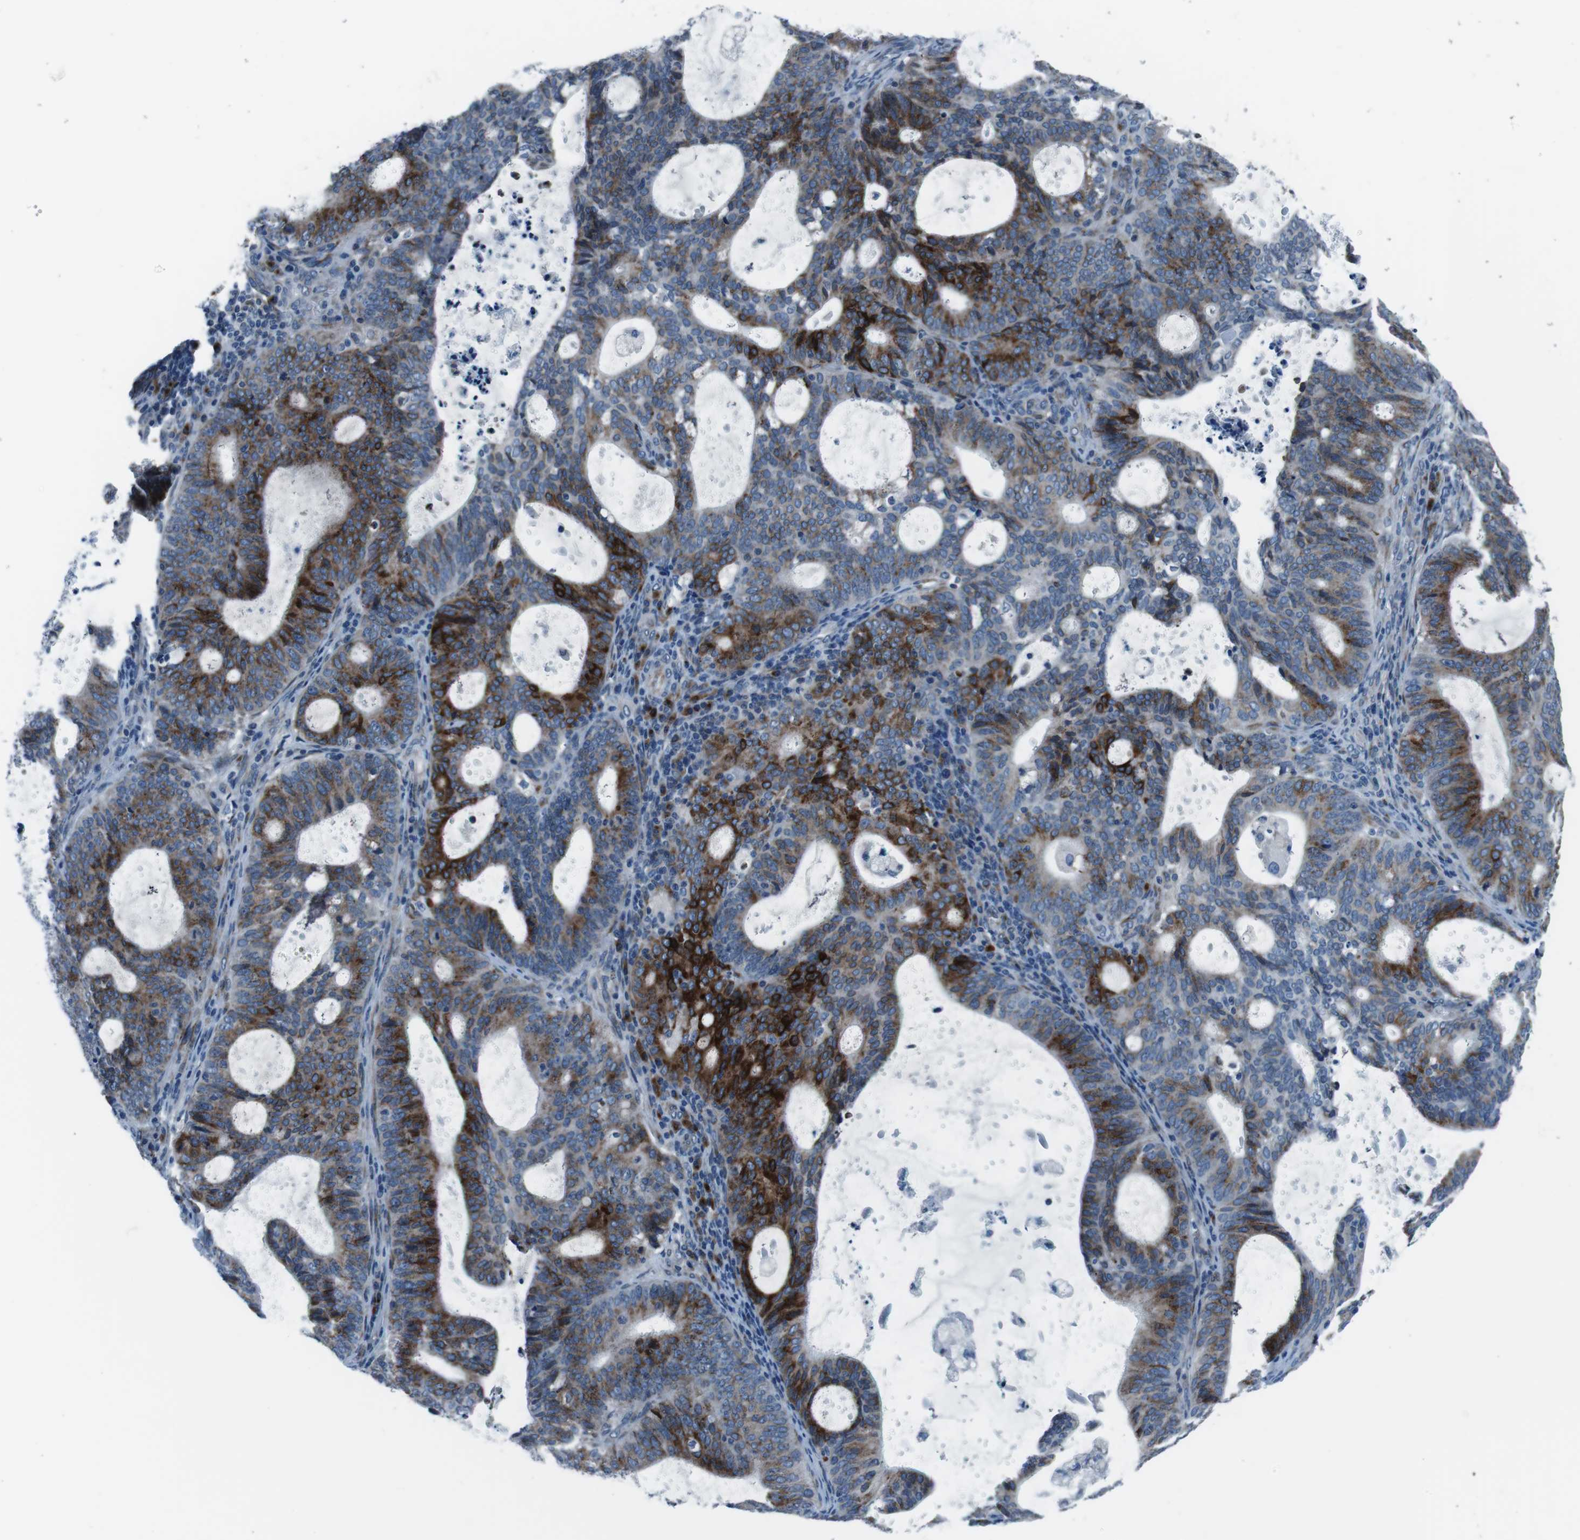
{"staining": {"intensity": "strong", "quantity": "25%-75%", "location": "cytoplasmic/membranous"}, "tissue": "endometrial cancer", "cell_type": "Tumor cells", "image_type": "cancer", "snomed": [{"axis": "morphology", "description": "Adenocarcinoma, NOS"}, {"axis": "topography", "description": "Uterus"}], "caption": "The immunohistochemical stain shows strong cytoplasmic/membranous expression in tumor cells of endometrial cancer (adenocarcinoma) tissue. Immunohistochemistry (ihc) stains the protein of interest in brown and the nuclei are stained blue.", "gene": "NUCB2", "patient": {"sex": "female", "age": 83}}